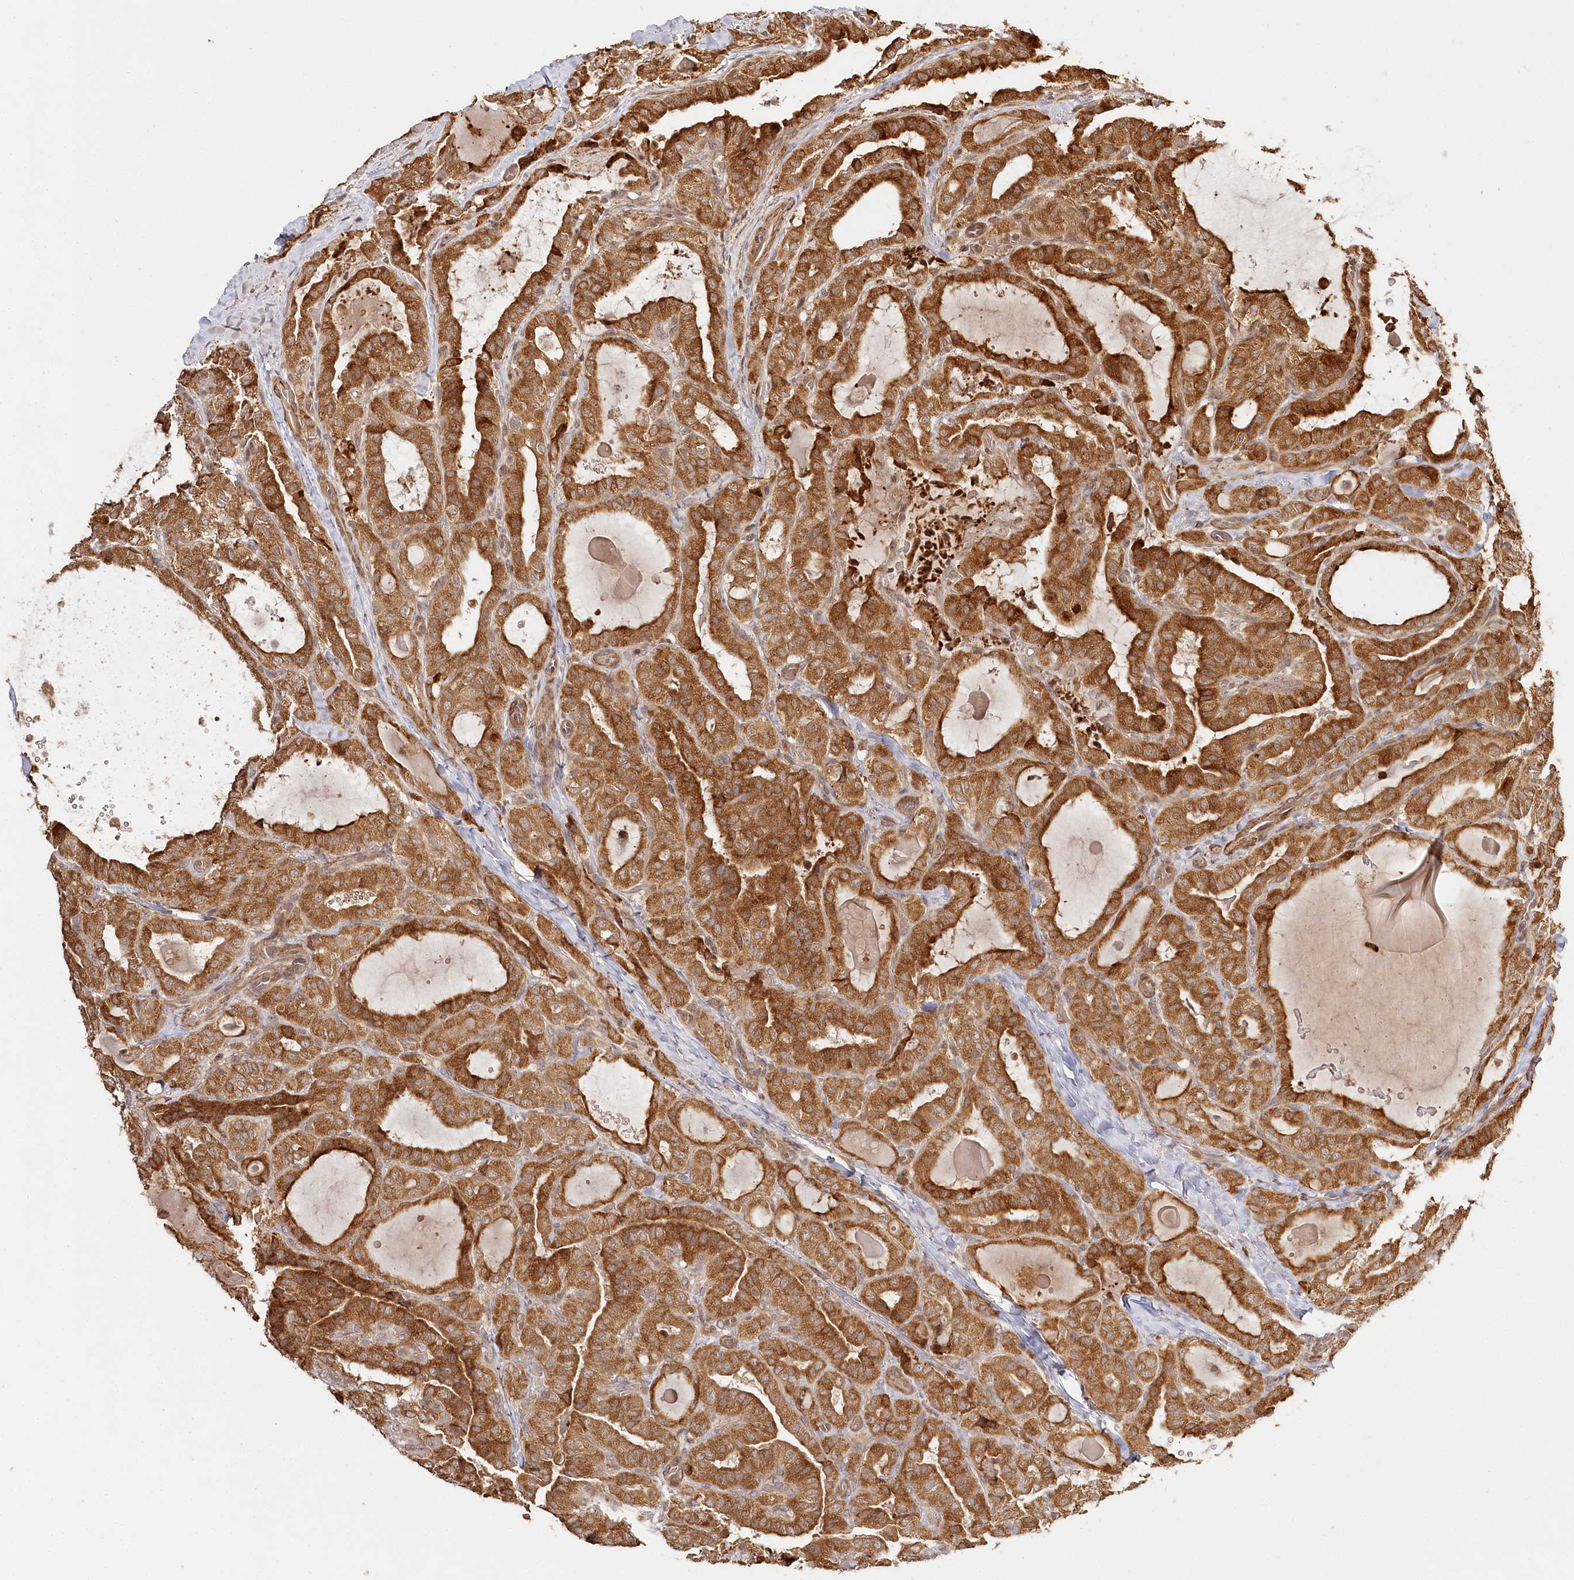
{"staining": {"intensity": "strong", "quantity": ">75%", "location": "cytoplasmic/membranous"}, "tissue": "thyroid cancer", "cell_type": "Tumor cells", "image_type": "cancer", "snomed": [{"axis": "morphology", "description": "Papillary adenocarcinoma, NOS"}, {"axis": "topography", "description": "Thyroid gland"}], "caption": "A histopathology image of thyroid papillary adenocarcinoma stained for a protein exhibits strong cytoplasmic/membranous brown staining in tumor cells.", "gene": "ULK2", "patient": {"sex": "male", "age": 77}}